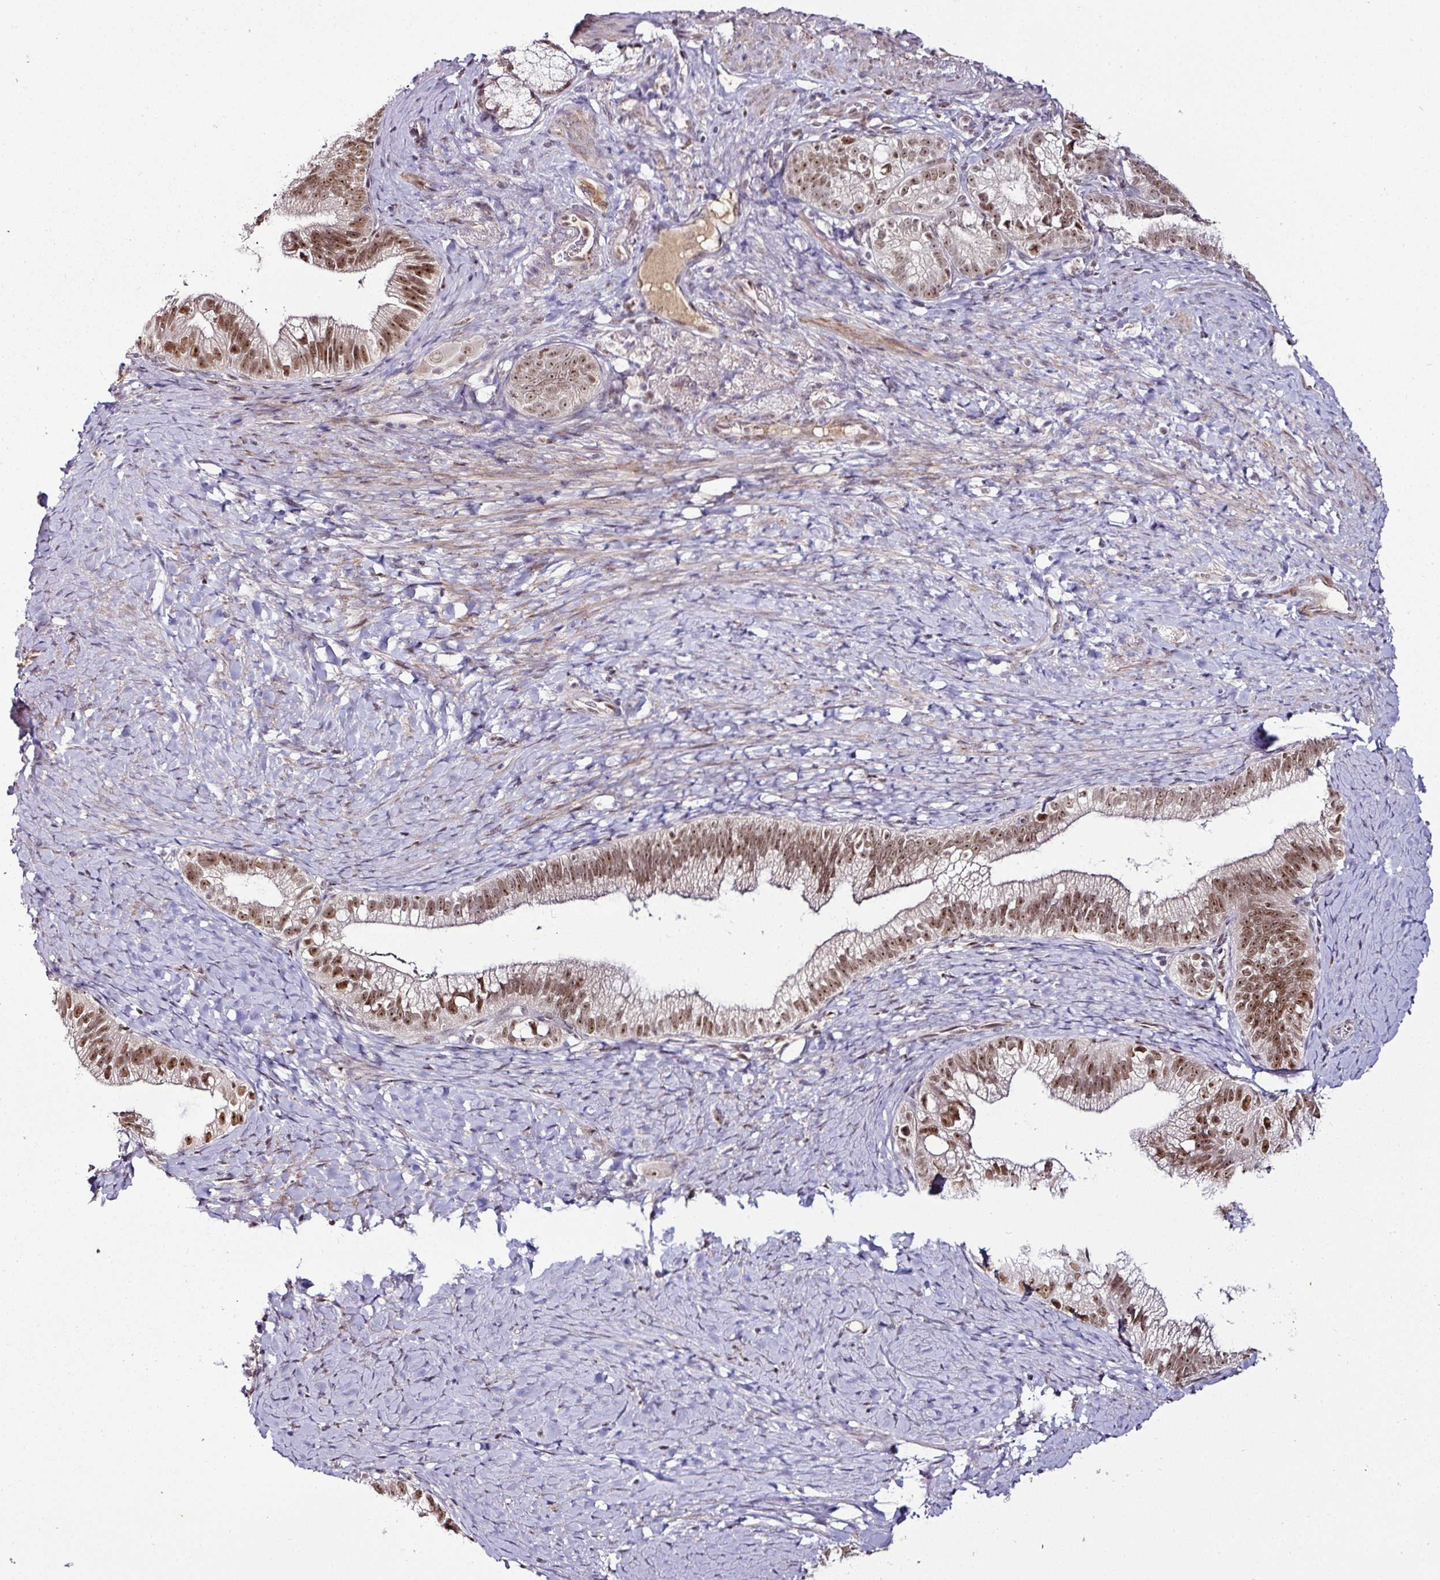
{"staining": {"intensity": "moderate", "quantity": ">75%", "location": "nuclear"}, "tissue": "pancreatic cancer", "cell_type": "Tumor cells", "image_type": "cancer", "snomed": [{"axis": "morphology", "description": "Adenocarcinoma, NOS"}, {"axis": "topography", "description": "Pancreas"}], "caption": "Protein analysis of adenocarcinoma (pancreatic) tissue reveals moderate nuclear expression in about >75% of tumor cells. The staining was performed using DAB (3,3'-diaminobenzidine), with brown indicating positive protein expression. Nuclei are stained blue with hematoxylin.", "gene": "KLF16", "patient": {"sex": "male", "age": 70}}